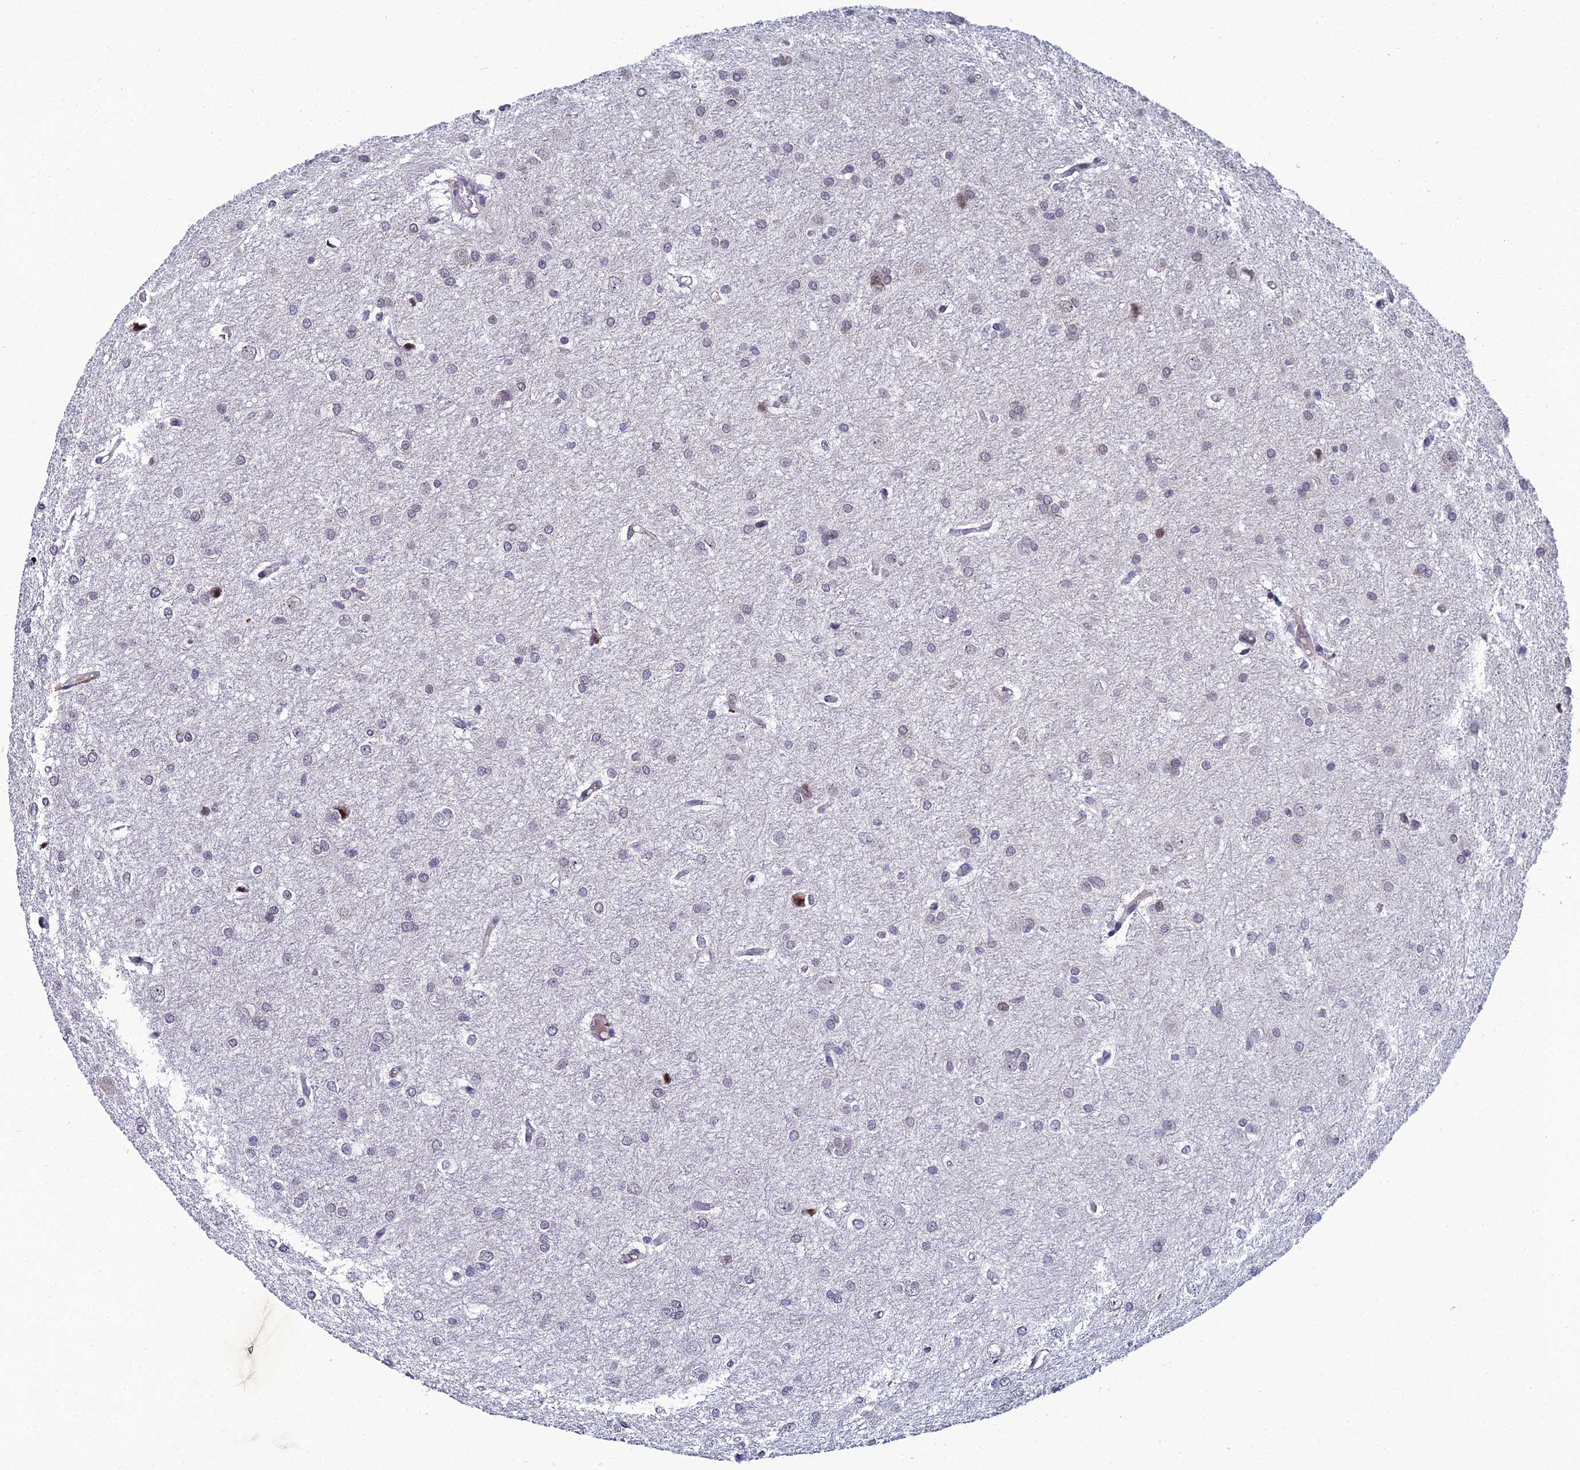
{"staining": {"intensity": "negative", "quantity": "none", "location": "none"}, "tissue": "glioma", "cell_type": "Tumor cells", "image_type": "cancer", "snomed": [{"axis": "morphology", "description": "Glioma, malignant, High grade"}, {"axis": "topography", "description": "Brain"}], "caption": "High power microscopy micrograph of an IHC histopathology image of glioma, revealing no significant positivity in tumor cells. (DAB (3,3'-diaminobenzidine) immunohistochemistry (IHC) visualized using brightfield microscopy, high magnification).", "gene": "TAF9B", "patient": {"sex": "female", "age": 50}}